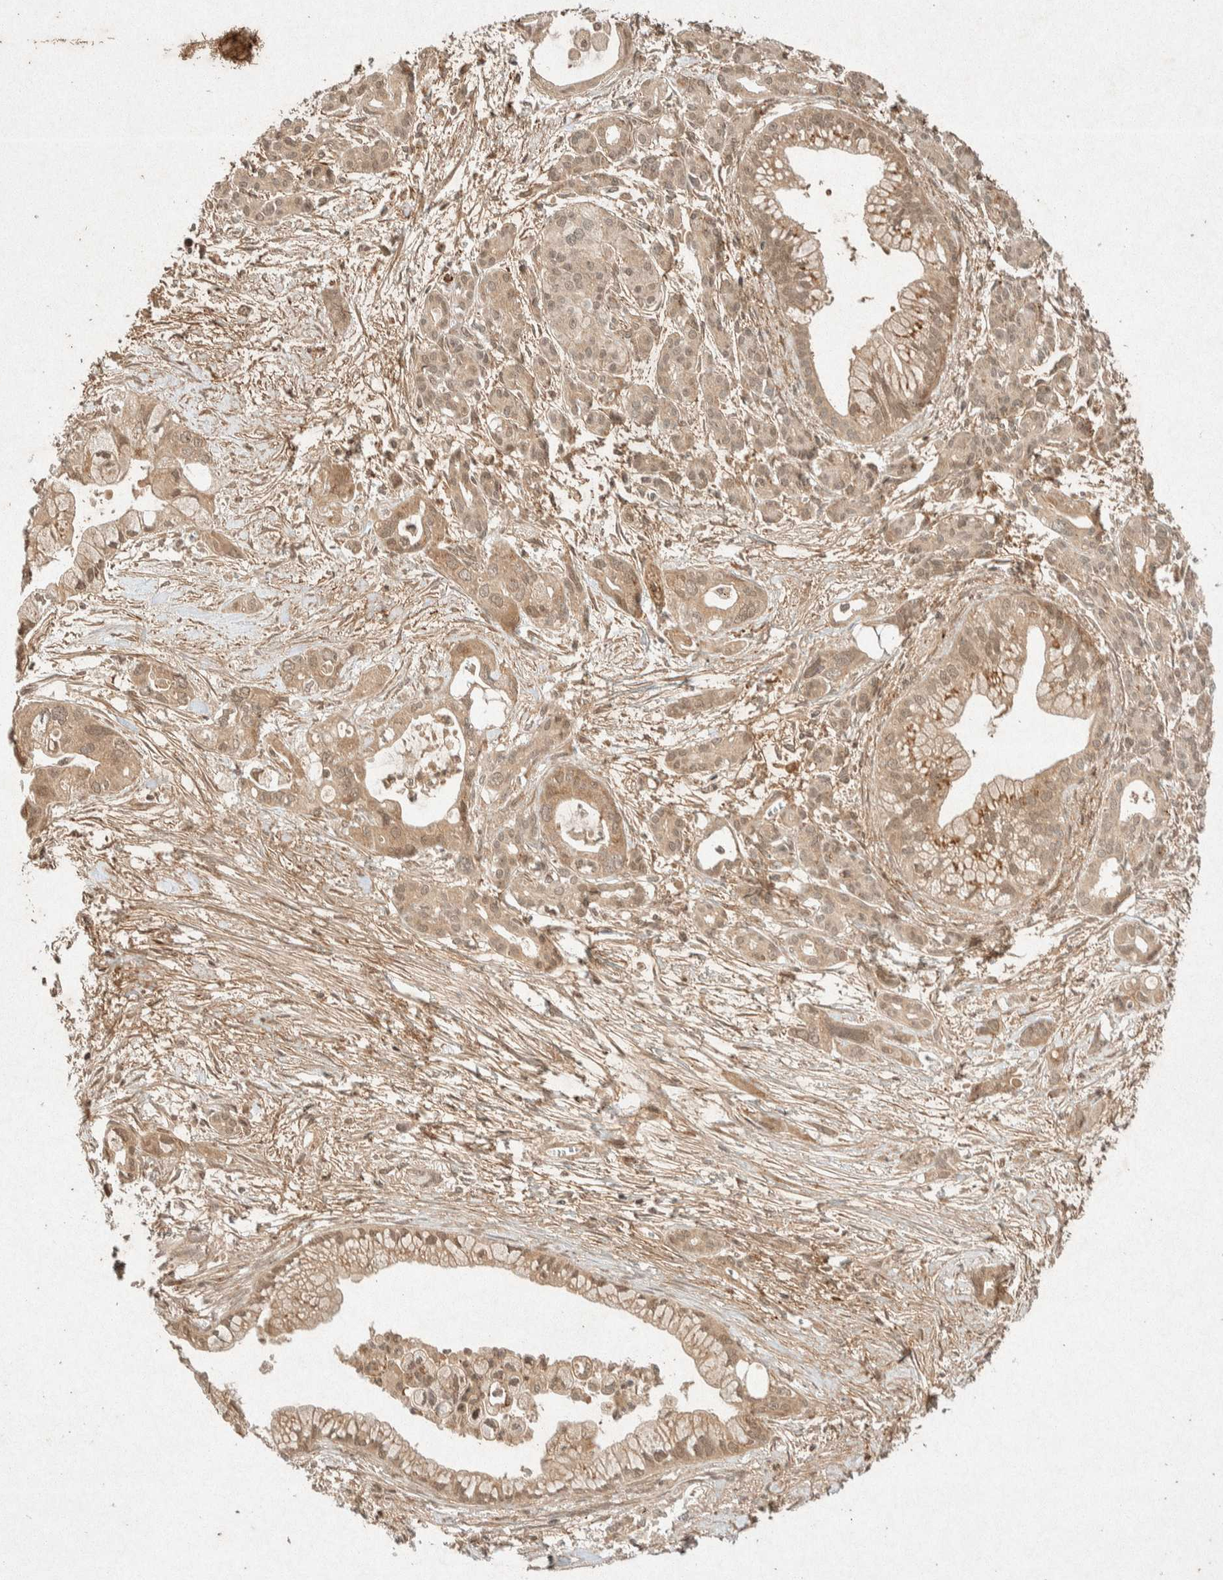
{"staining": {"intensity": "weak", "quantity": ">75%", "location": "cytoplasmic/membranous,nuclear"}, "tissue": "pancreatic cancer", "cell_type": "Tumor cells", "image_type": "cancer", "snomed": [{"axis": "morphology", "description": "Adenocarcinoma, NOS"}, {"axis": "topography", "description": "Pancreas"}], "caption": "Adenocarcinoma (pancreatic) stained for a protein displays weak cytoplasmic/membranous and nuclear positivity in tumor cells.", "gene": "THRA", "patient": {"sex": "male", "age": 70}}